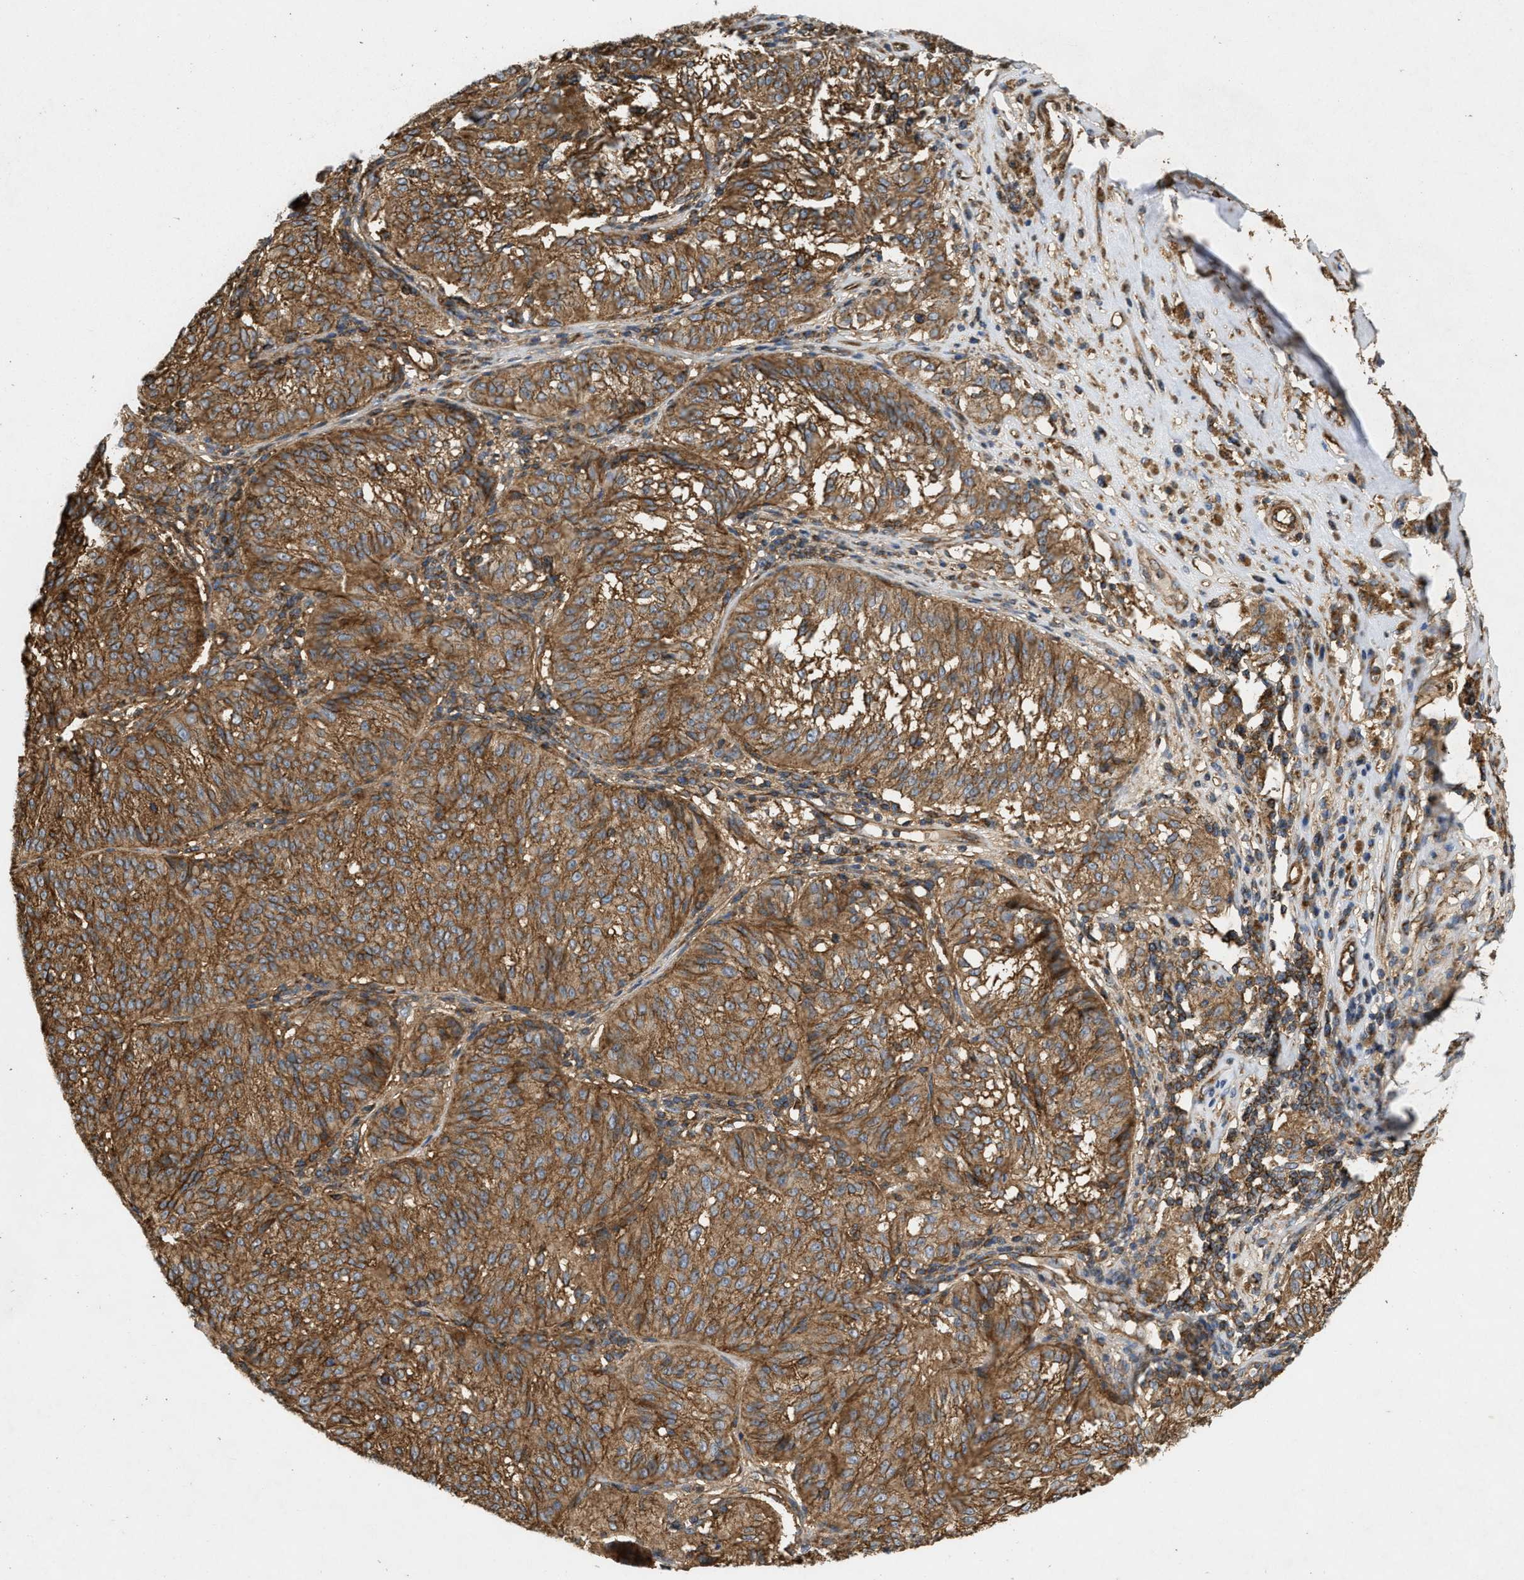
{"staining": {"intensity": "moderate", "quantity": ">75%", "location": "cytoplasmic/membranous"}, "tissue": "melanoma", "cell_type": "Tumor cells", "image_type": "cancer", "snomed": [{"axis": "morphology", "description": "Malignant melanoma, NOS"}, {"axis": "topography", "description": "Skin"}], "caption": "About >75% of tumor cells in malignant melanoma exhibit moderate cytoplasmic/membranous protein positivity as visualized by brown immunohistochemical staining.", "gene": "GNB4", "patient": {"sex": "female", "age": 72}}